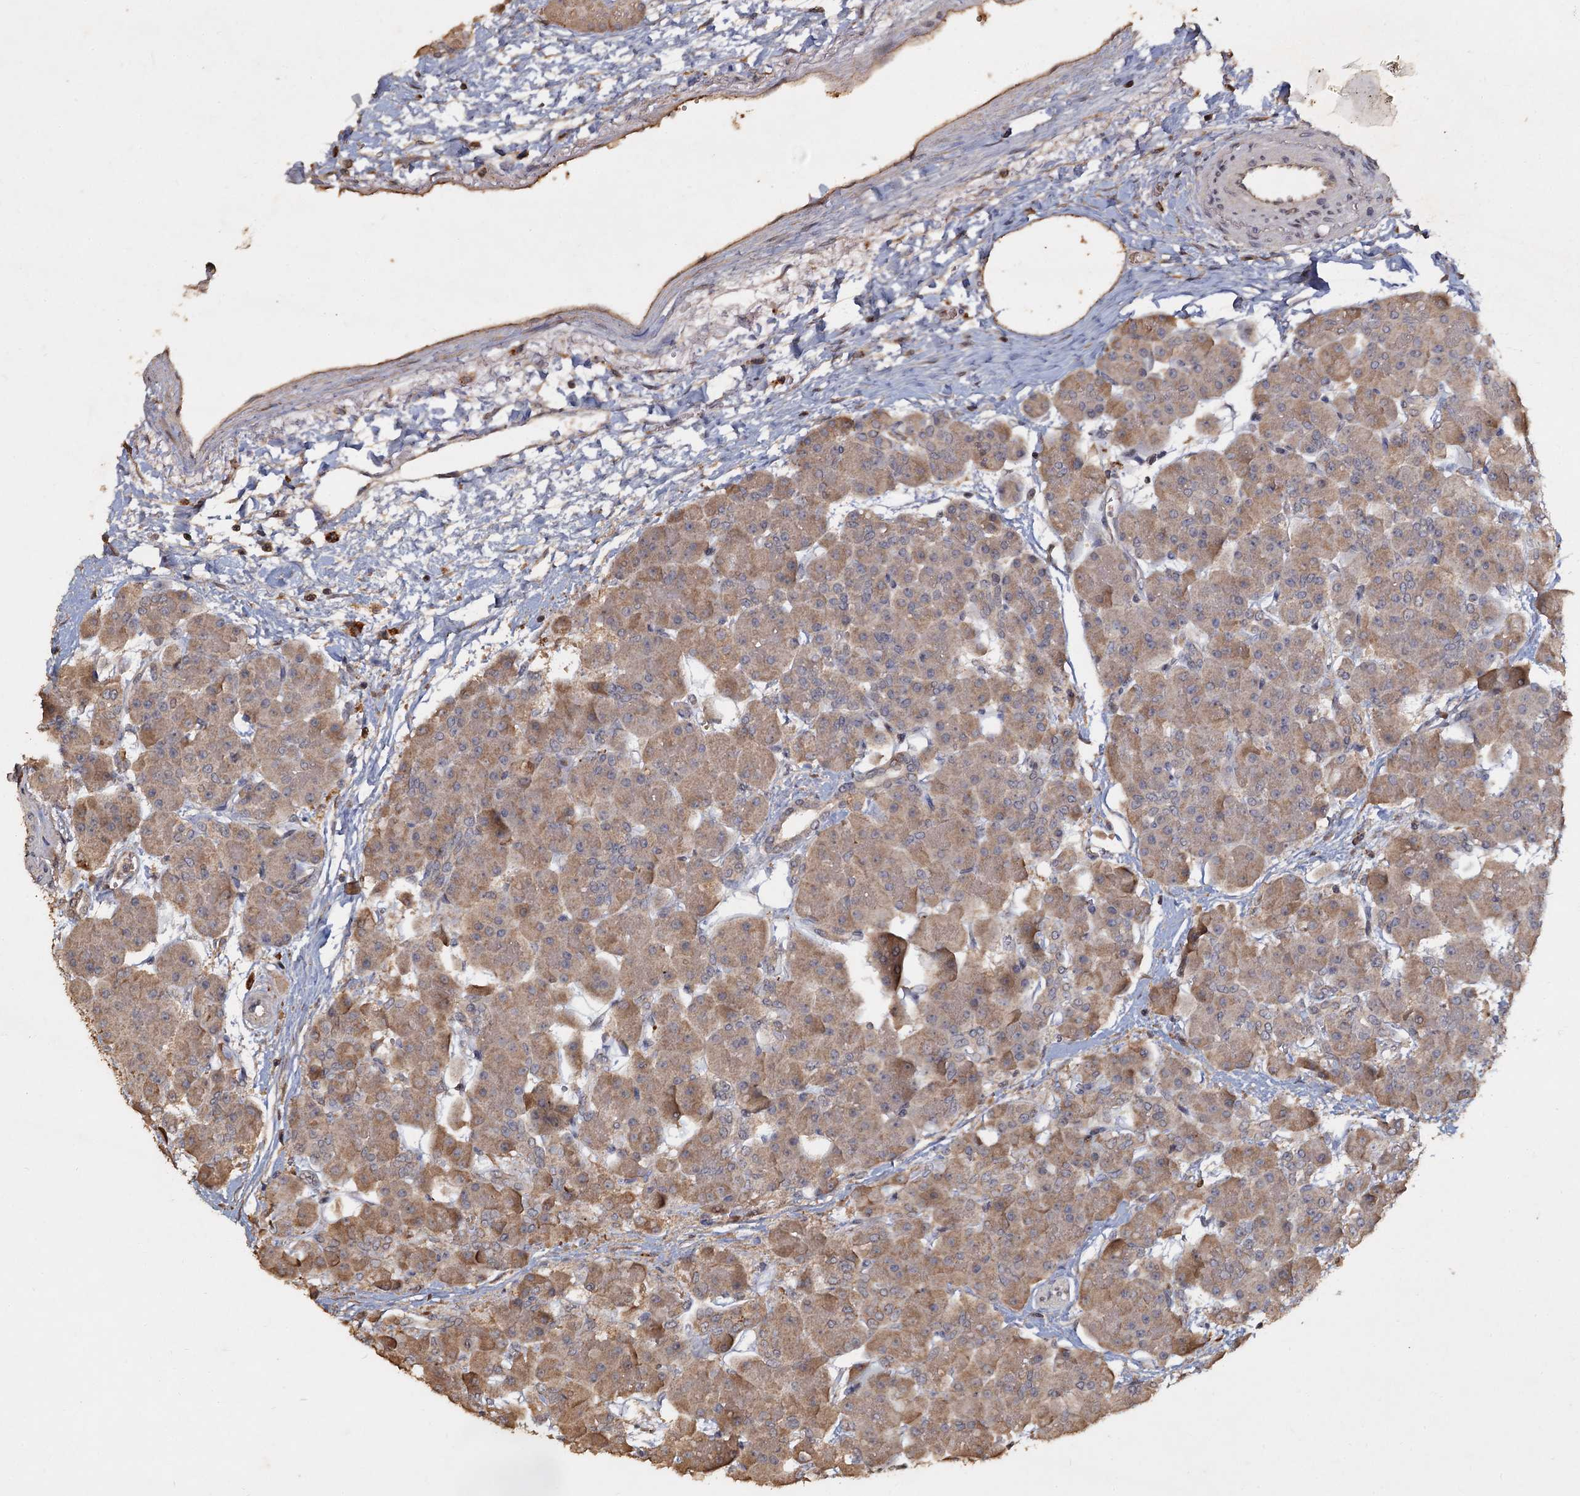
{"staining": {"intensity": "weak", "quantity": "<25%", "location": "cytoplasmic/membranous"}, "tissue": "pancreas", "cell_type": "Exocrine glandular cells", "image_type": "normal", "snomed": [{"axis": "morphology", "description": "Normal tissue, NOS"}, {"axis": "topography", "description": "Pancreas"}], "caption": "High power microscopy micrograph of an IHC photomicrograph of normal pancreas, revealing no significant expression in exocrine glandular cells.", "gene": "CCDC61", "patient": {"sex": "male", "age": 66}}